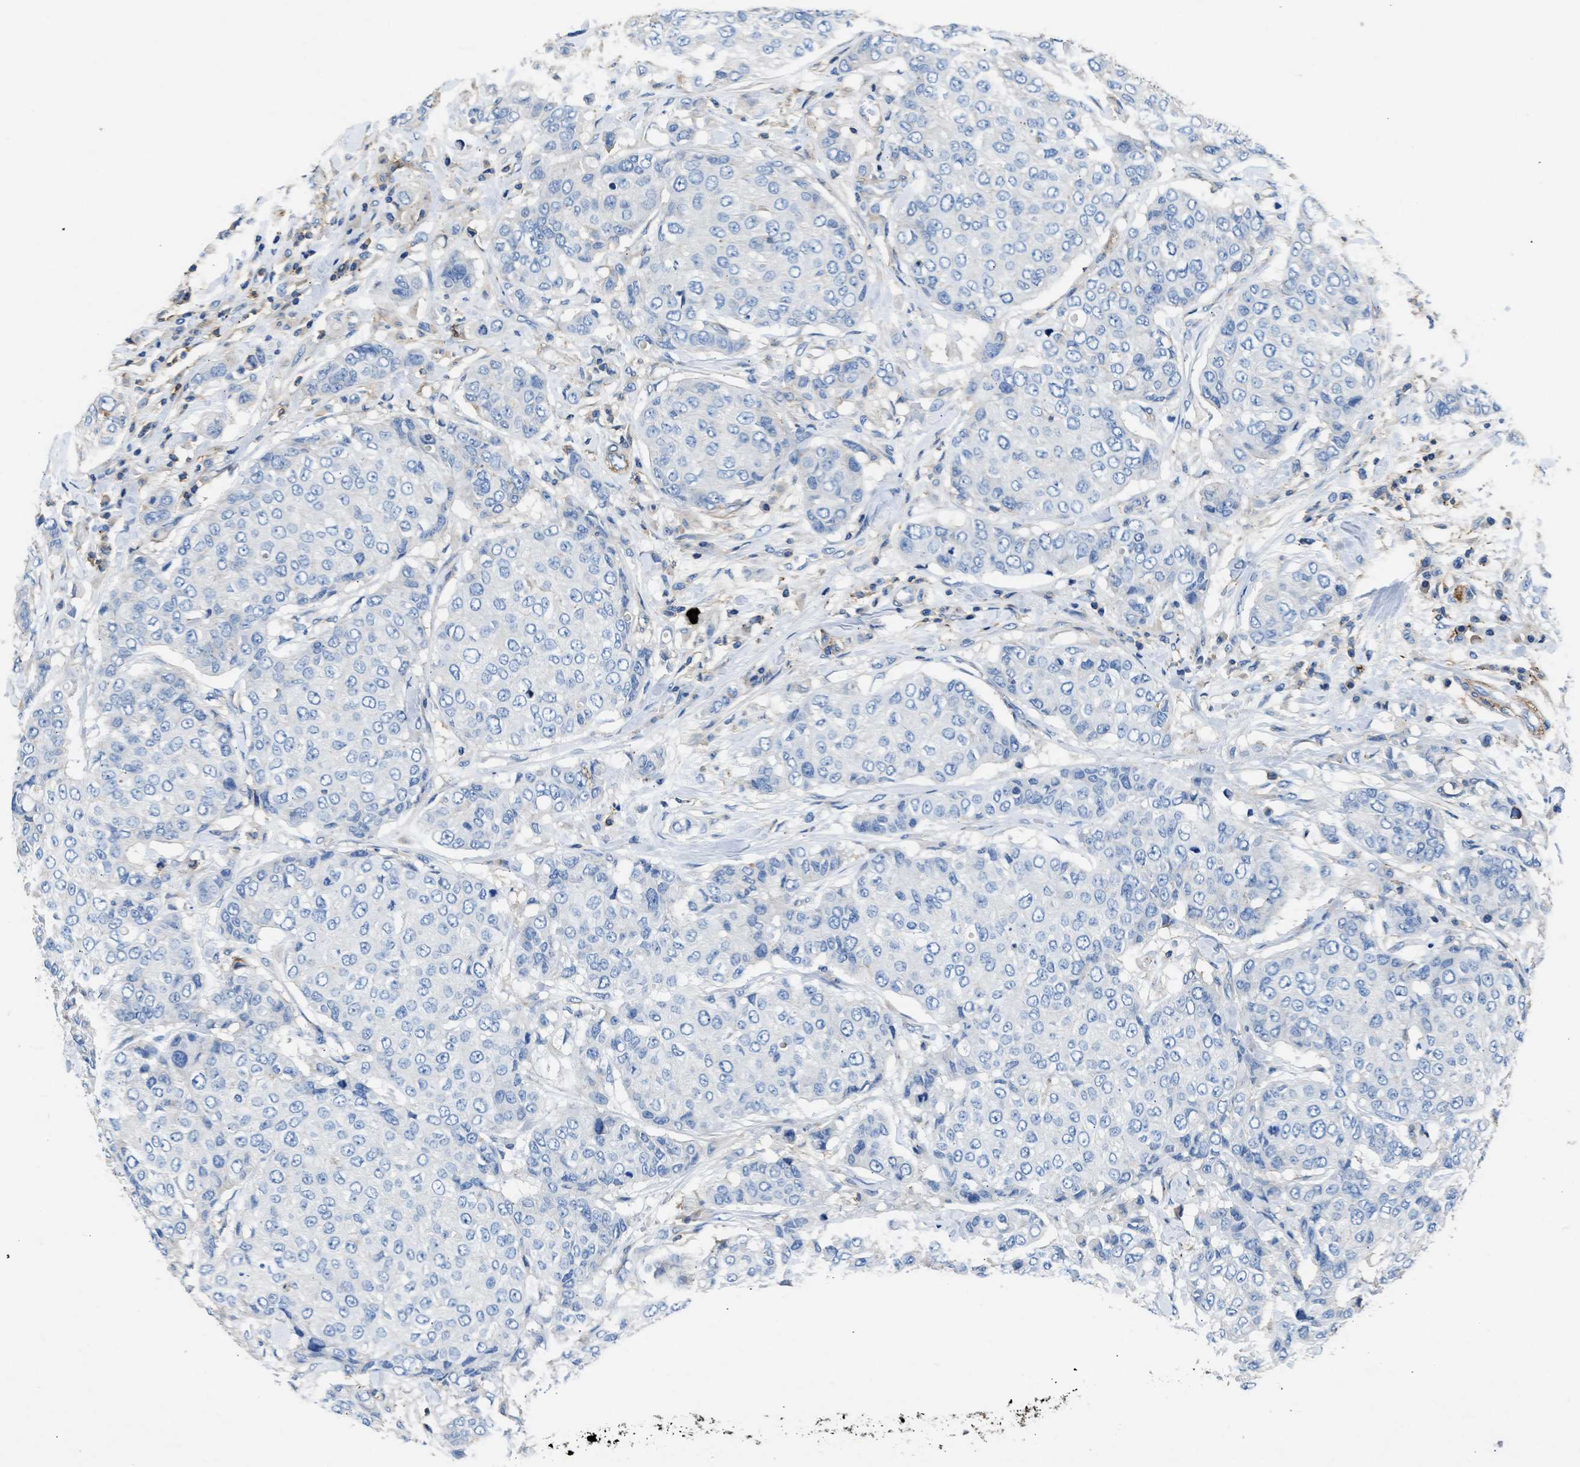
{"staining": {"intensity": "negative", "quantity": "none", "location": "none"}, "tissue": "breast cancer", "cell_type": "Tumor cells", "image_type": "cancer", "snomed": [{"axis": "morphology", "description": "Duct carcinoma"}, {"axis": "topography", "description": "Breast"}], "caption": "DAB (3,3'-diaminobenzidine) immunohistochemical staining of intraductal carcinoma (breast) shows no significant expression in tumor cells. The staining was performed using DAB (3,3'-diaminobenzidine) to visualize the protein expression in brown, while the nuclei were stained in blue with hematoxylin (Magnification: 20x).", "gene": "KCNQ4", "patient": {"sex": "female", "age": 27}}